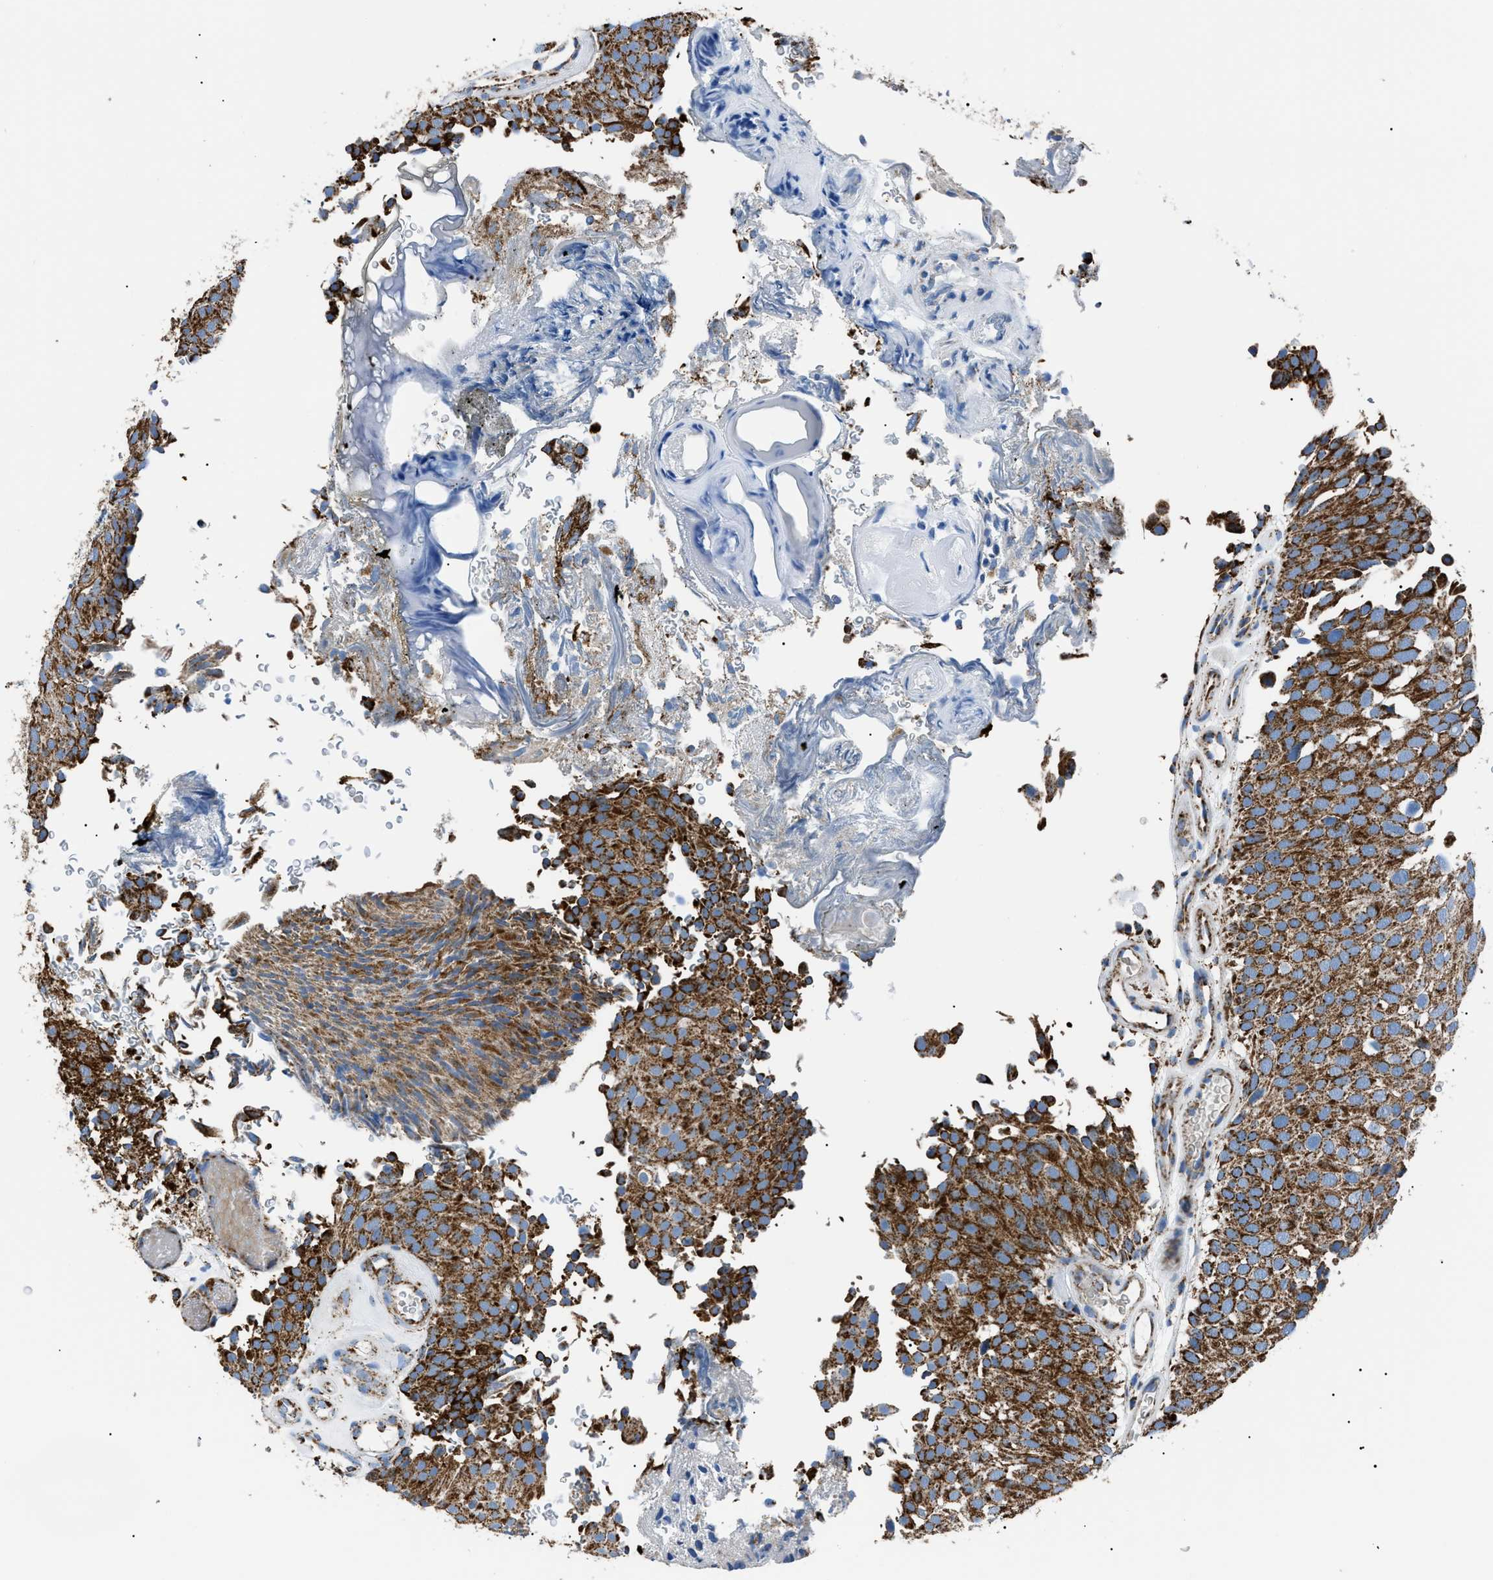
{"staining": {"intensity": "strong", "quantity": ">75%", "location": "cytoplasmic/membranous"}, "tissue": "urothelial cancer", "cell_type": "Tumor cells", "image_type": "cancer", "snomed": [{"axis": "morphology", "description": "Urothelial carcinoma, Low grade"}, {"axis": "topography", "description": "Urinary bladder"}], "caption": "Strong cytoplasmic/membranous protein expression is present in about >75% of tumor cells in urothelial carcinoma (low-grade). (DAB (3,3'-diaminobenzidine) IHC, brown staining for protein, blue staining for nuclei).", "gene": "PHB2", "patient": {"sex": "male", "age": 78}}